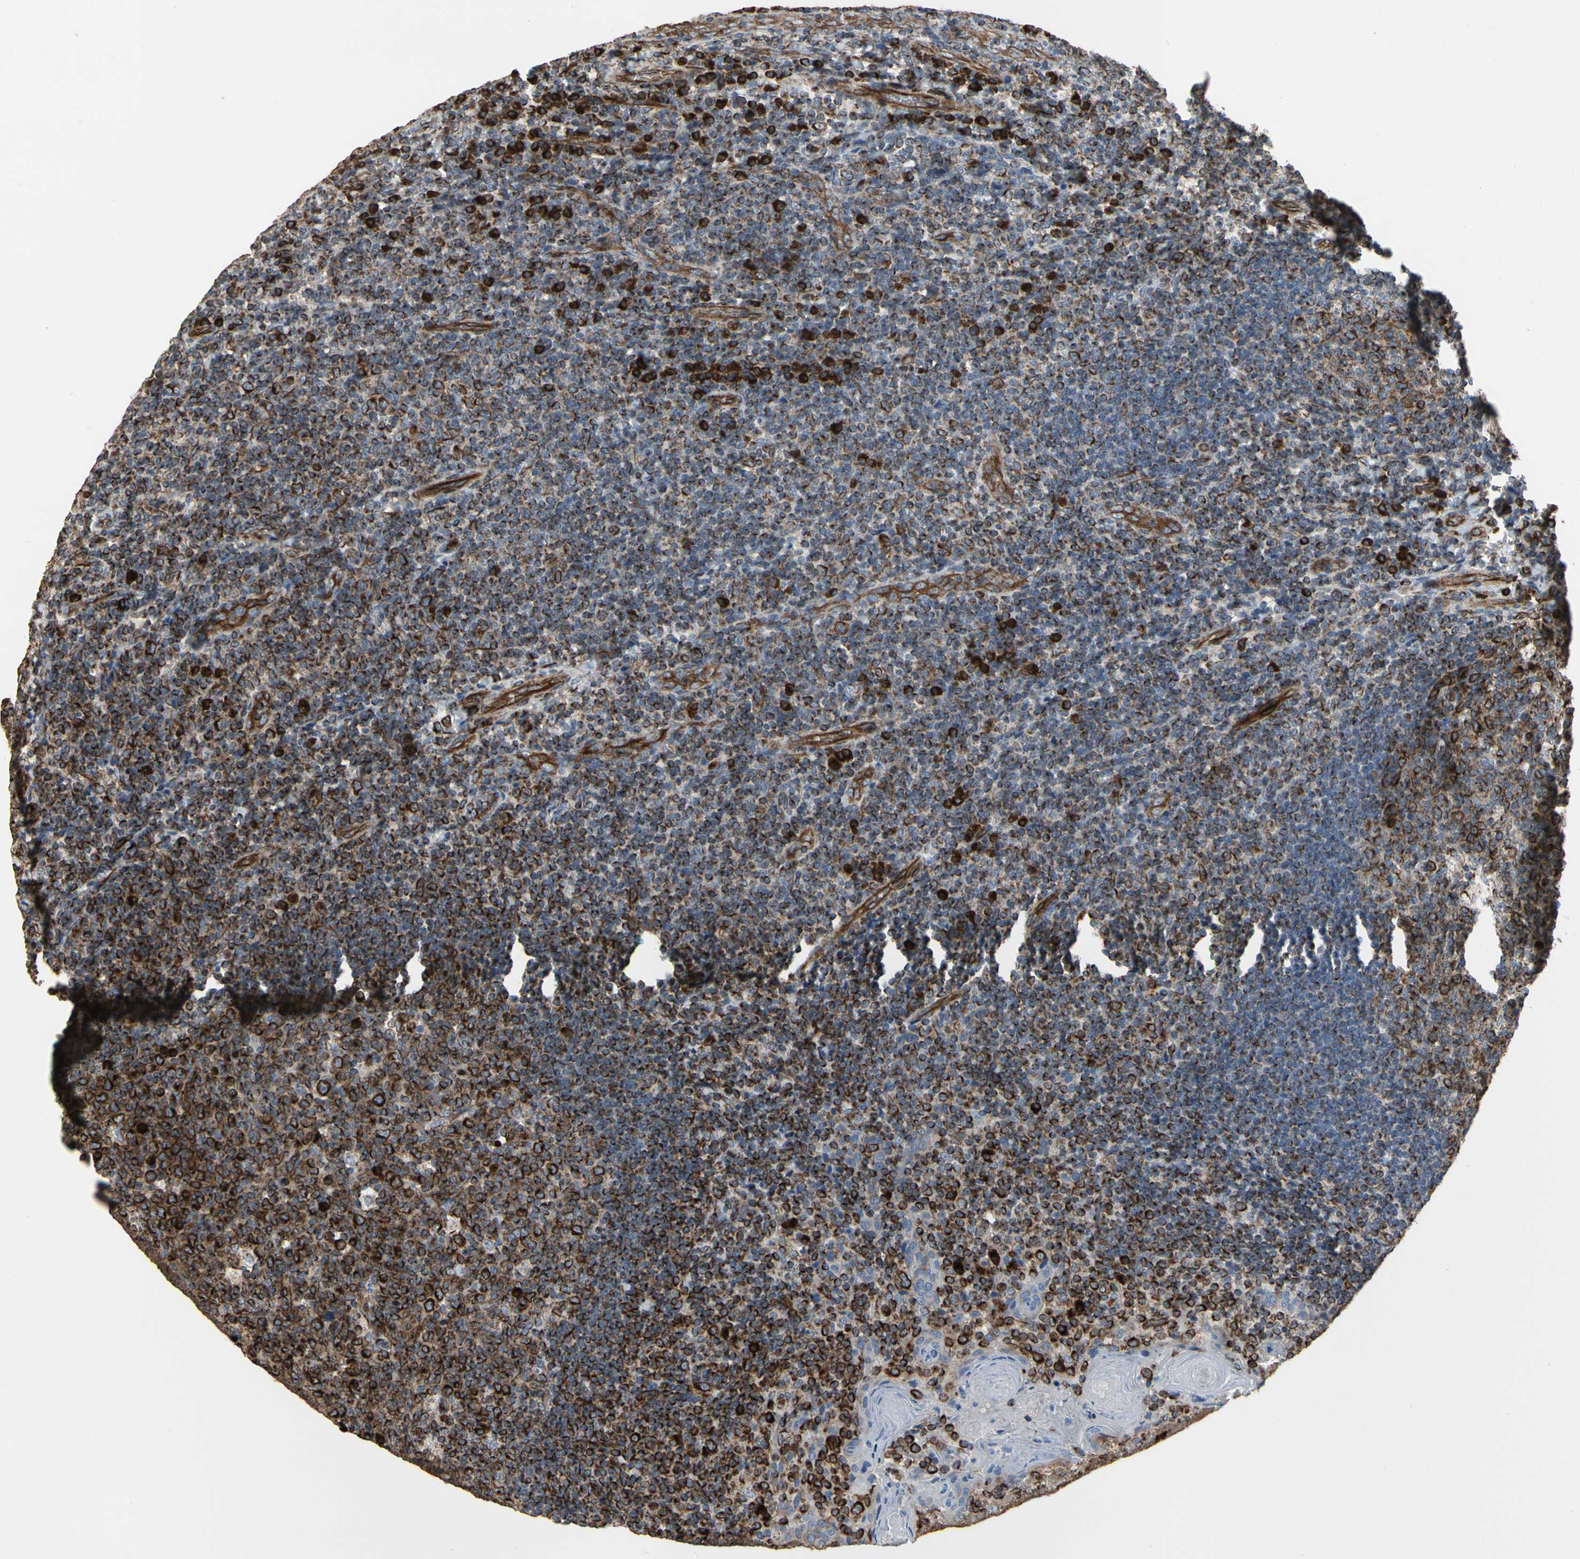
{"staining": {"intensity": "moderate", "quantity": ">75%", "location": "cytoplasmic/membranous"}, "tissue": "tonsil", "cell_type": "Germinal center cells", "image_type": "normal", "snomed": [{"axis": "morphology", "description": "Normal tissue, NOS"}, {"axis": "topography", "description": "Tonsil"}], "caption": "This histopathology image reveals normal tonsil stained with immunohistochemistry (IHC) to label a protein in brown. The cytoplasmic/membranous of germinal center cells show moderate positivity for the protein. Nuclei are counter-stained blue.", "gene": "TUBA1A", "patient": {"sex": "male", "age": 17}}